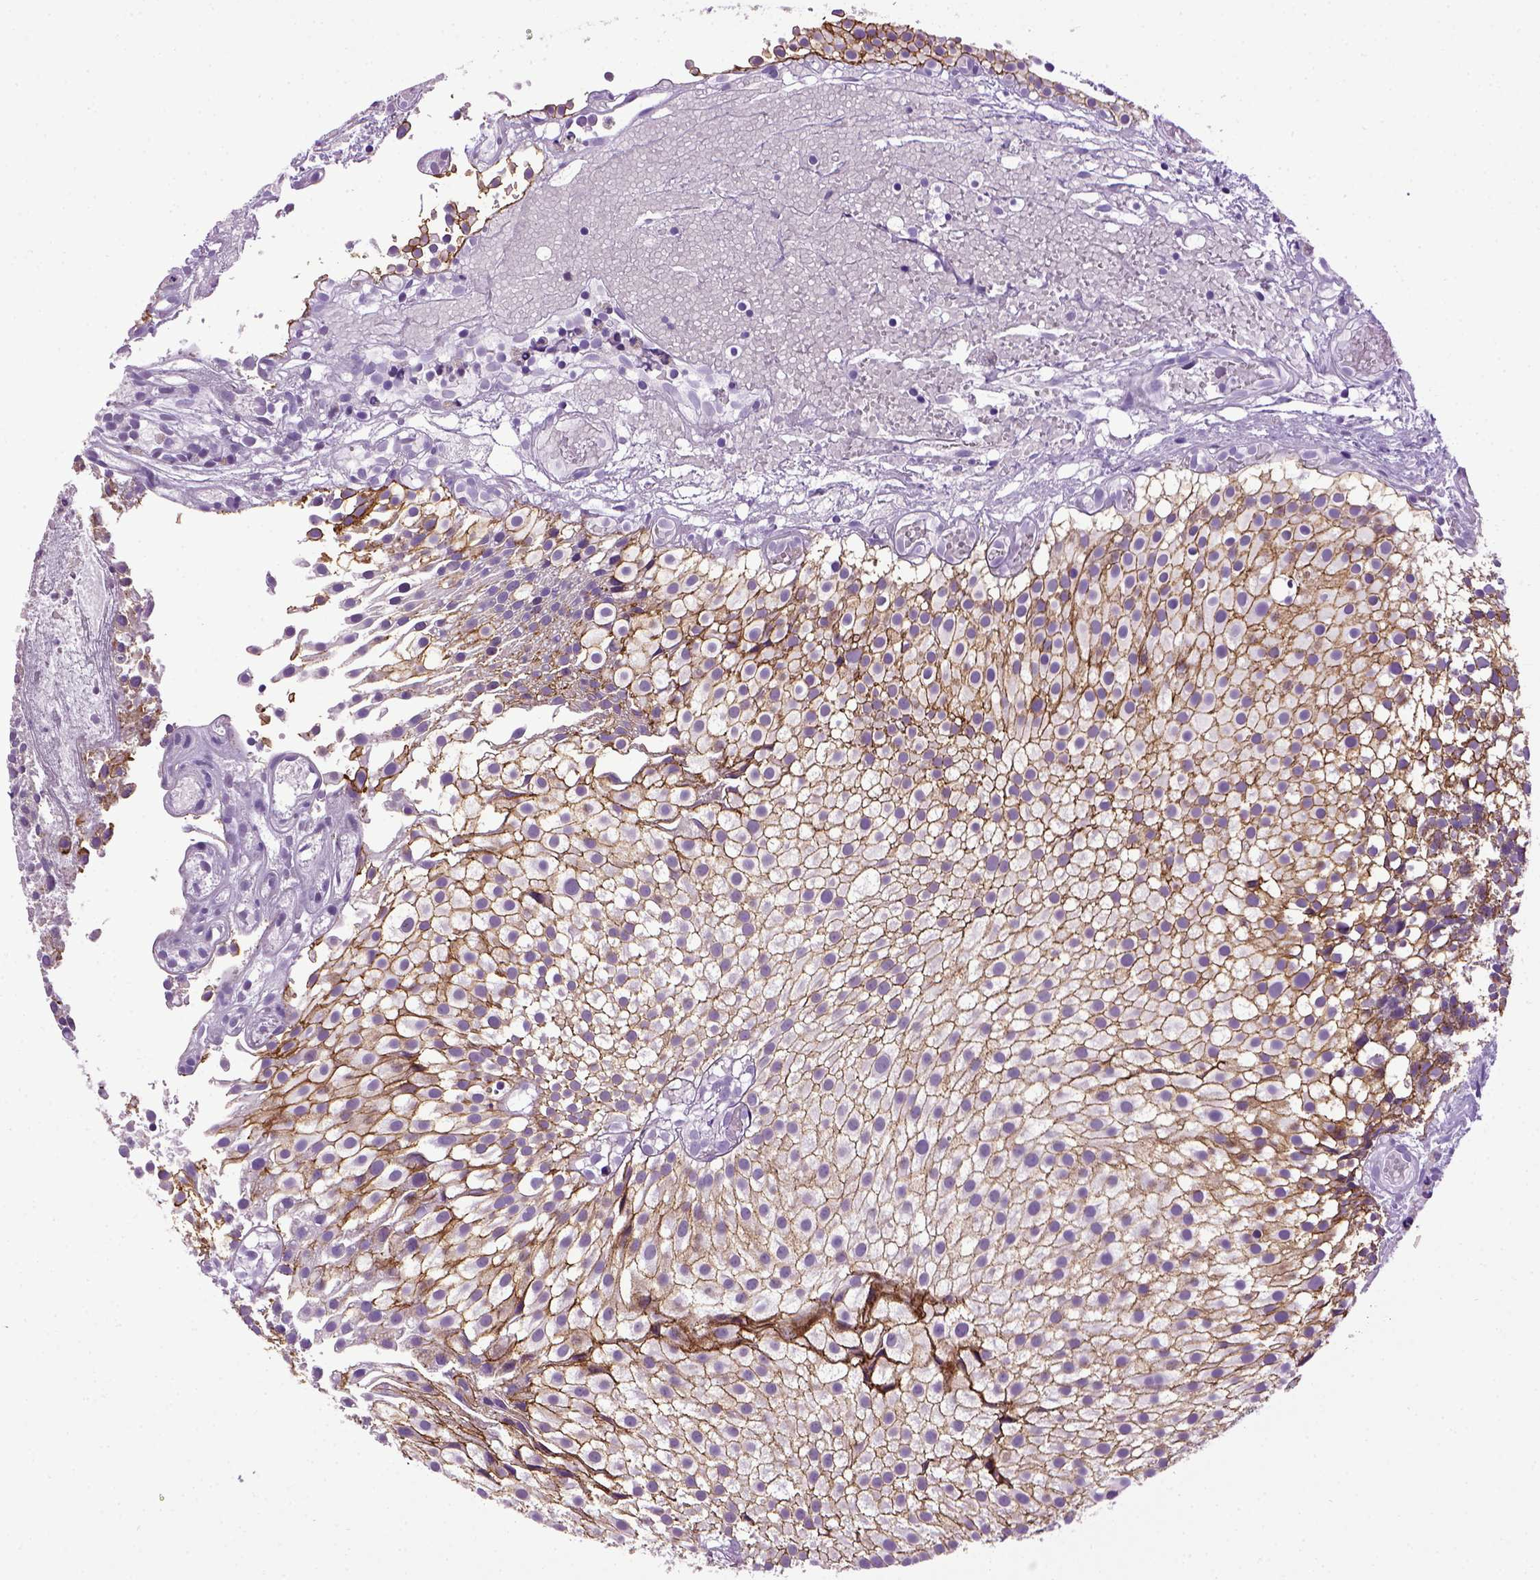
{"staining": {"intensity": "strong", "quantity": ">75%", "location": "cytoplasmic/membranous"}, "tissue": "urothelial cancer", "cell_type": "Tumor cells", "image_type": "cancer", "snomed": [{"axis": "morphology", "description": "Urothelial carcinoma, Low grade"}, {"axis": "topography", "description": "Urinary bladder"}], "caption": "Brown immunohistochemical staining in low-grade urothelial carcinoma reveals strong cytoplasmic/membranous expression in about >75% of tumor cells. (IHC, brightfield microscopy, high magnification).", "gene": "CDH1", "patient": {"sex": "male", "age": 79}}